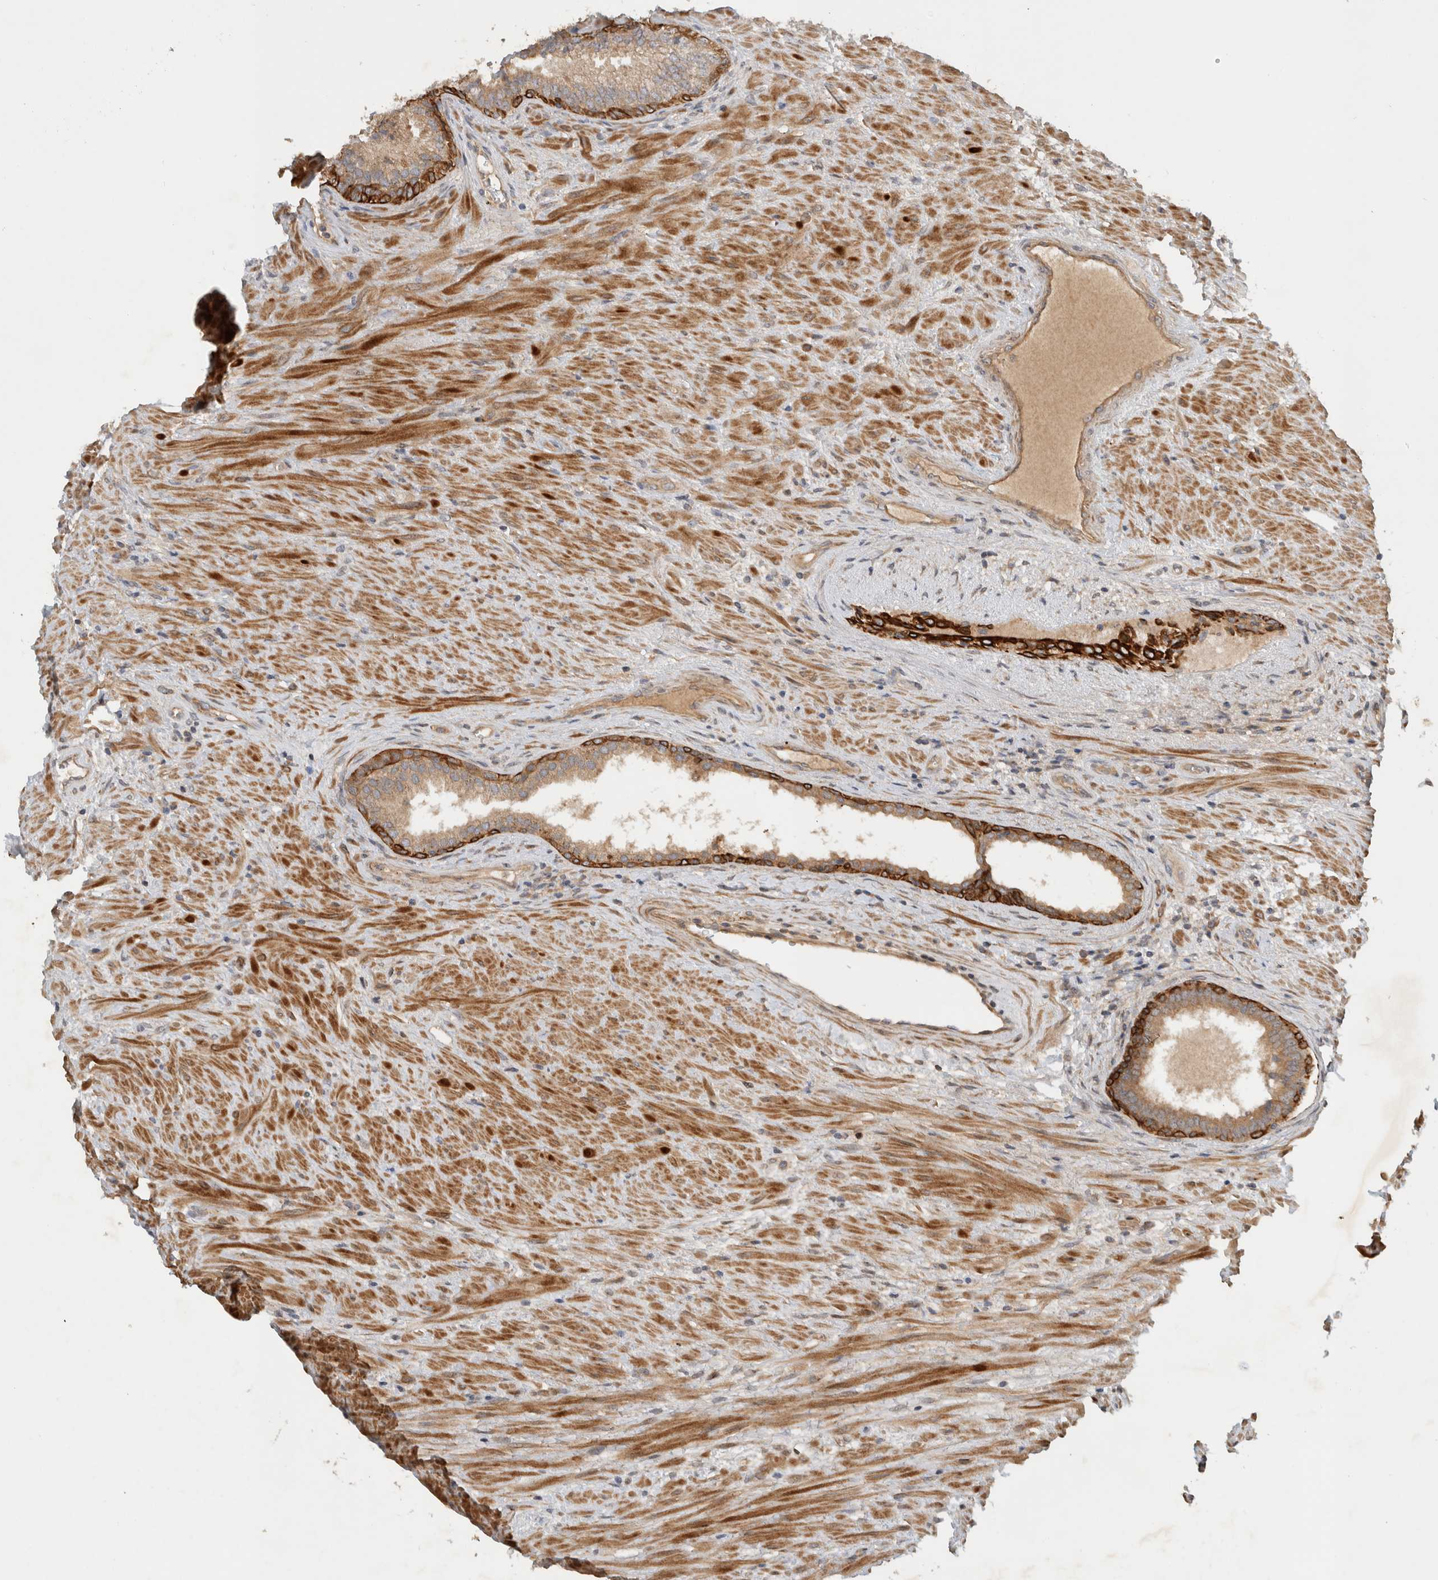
{"staining": {"intensity": "strong", "quantity": "<25%", "location": "cytoplasmic/membranous"}, "tissue": "prostate", "cell_type": "Glandular cells", "image_type": "normal", "snomed": [{"axis": "morphology", "description": "Normal tissue, NOS"}, {"axis": "topography", "description": "Prostate"}], "caption": "A medium amount of strong cytoplasmic/membranous expression is appreciated in approximately <25% of glandular cells in normal prostate.", "gene": "ARMC9", "patient": {"sex": "male", "age": 76}}